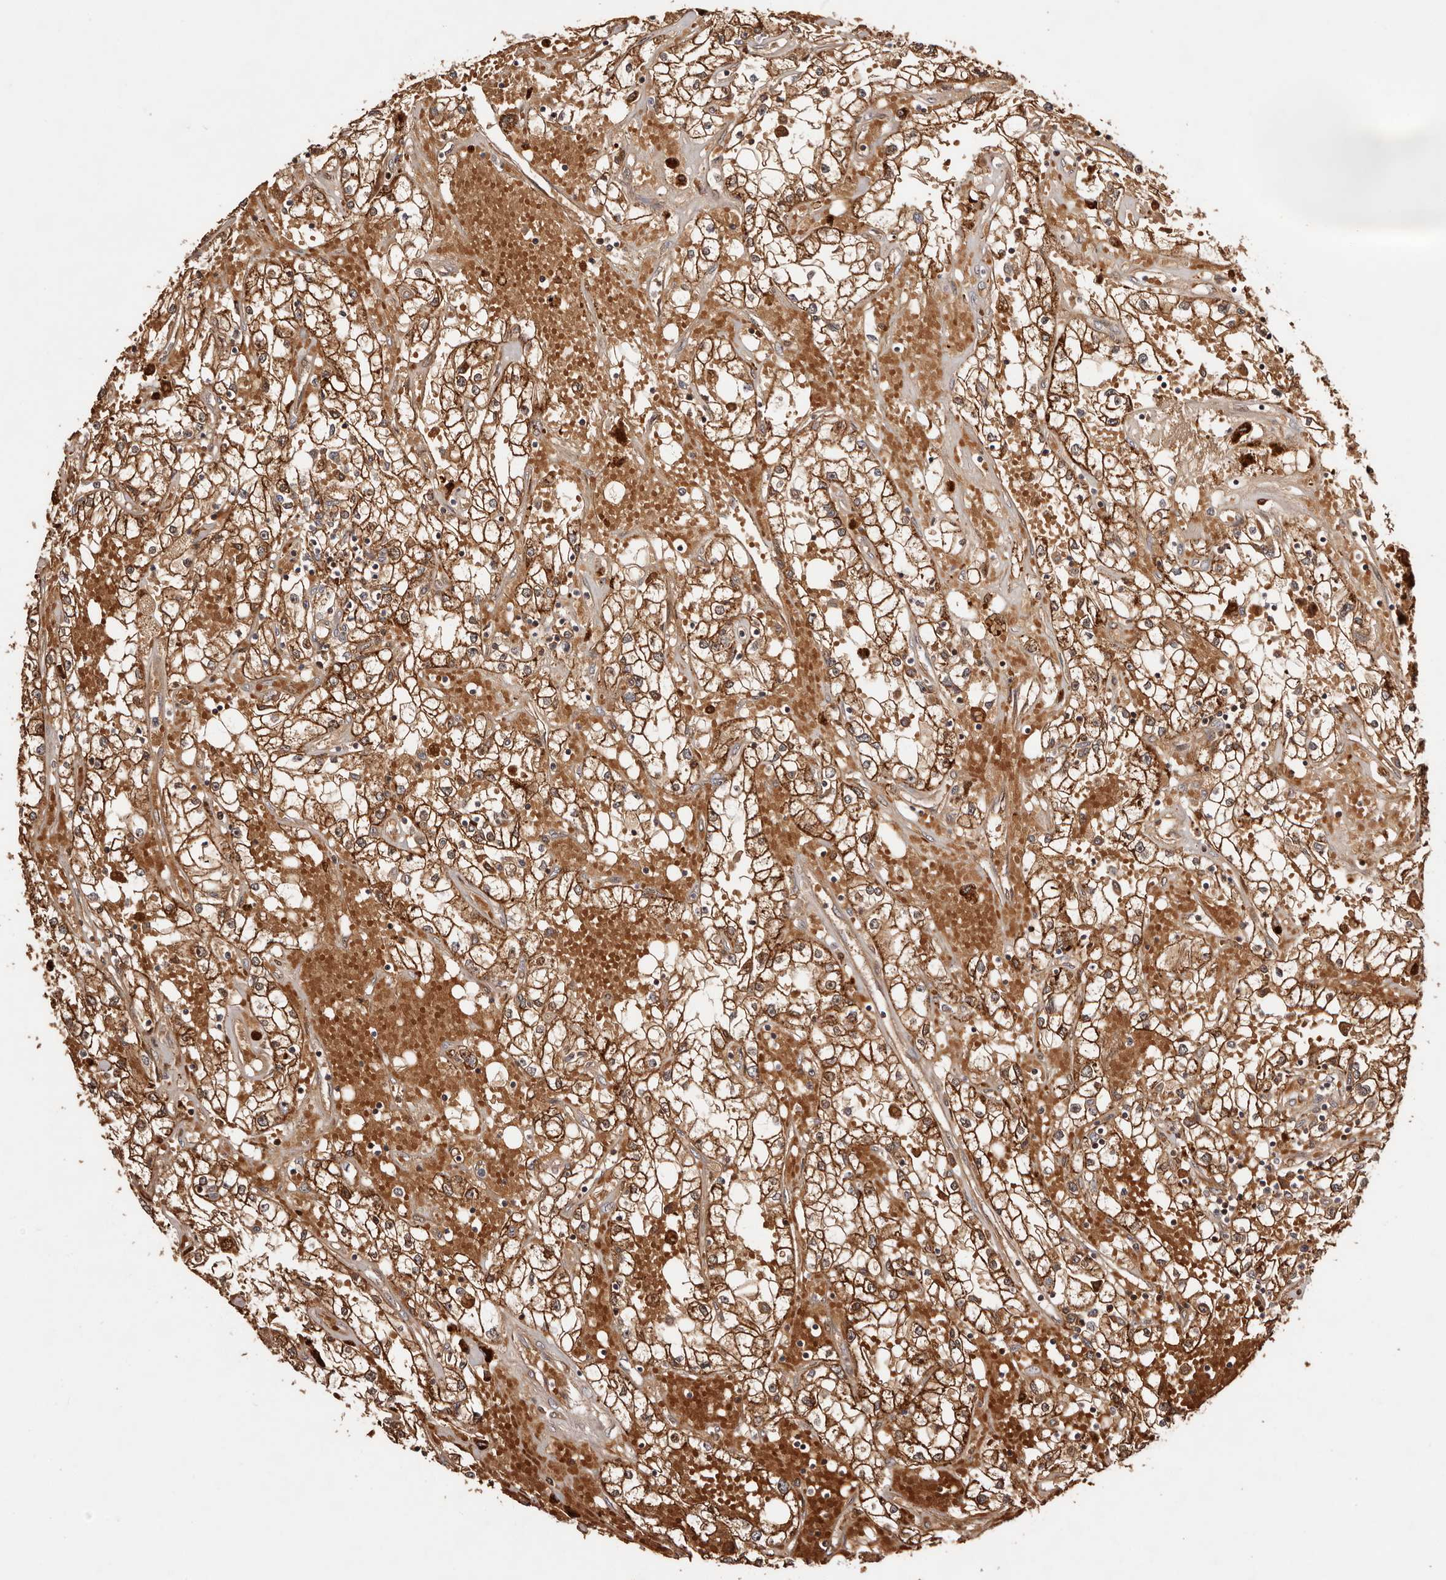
{"staining": {"intensity": "strong", "quantity": ">75%", "location": "cytoplasmic/membranous,nuclear"}, "tissue": "renal cancer", "cell_type": "Tumor cells", "image_type": "cancer", "snomed": [{"axis": "morphology", "description": "Adenocarcinoma, NOS"}, {"axis": "topography", "description": "Kidney"}], "caption": "DAB immunohistochemical staining of renal cancer reveals strong cytoplasmic/membranous and nuclear protein positivity in approximately >75% of tumor cells. (DAB = brown stain, brightfield microscopy at high magnification).", "gene": "PTPN22", "patient": {"sex": "male", "age": 56}}